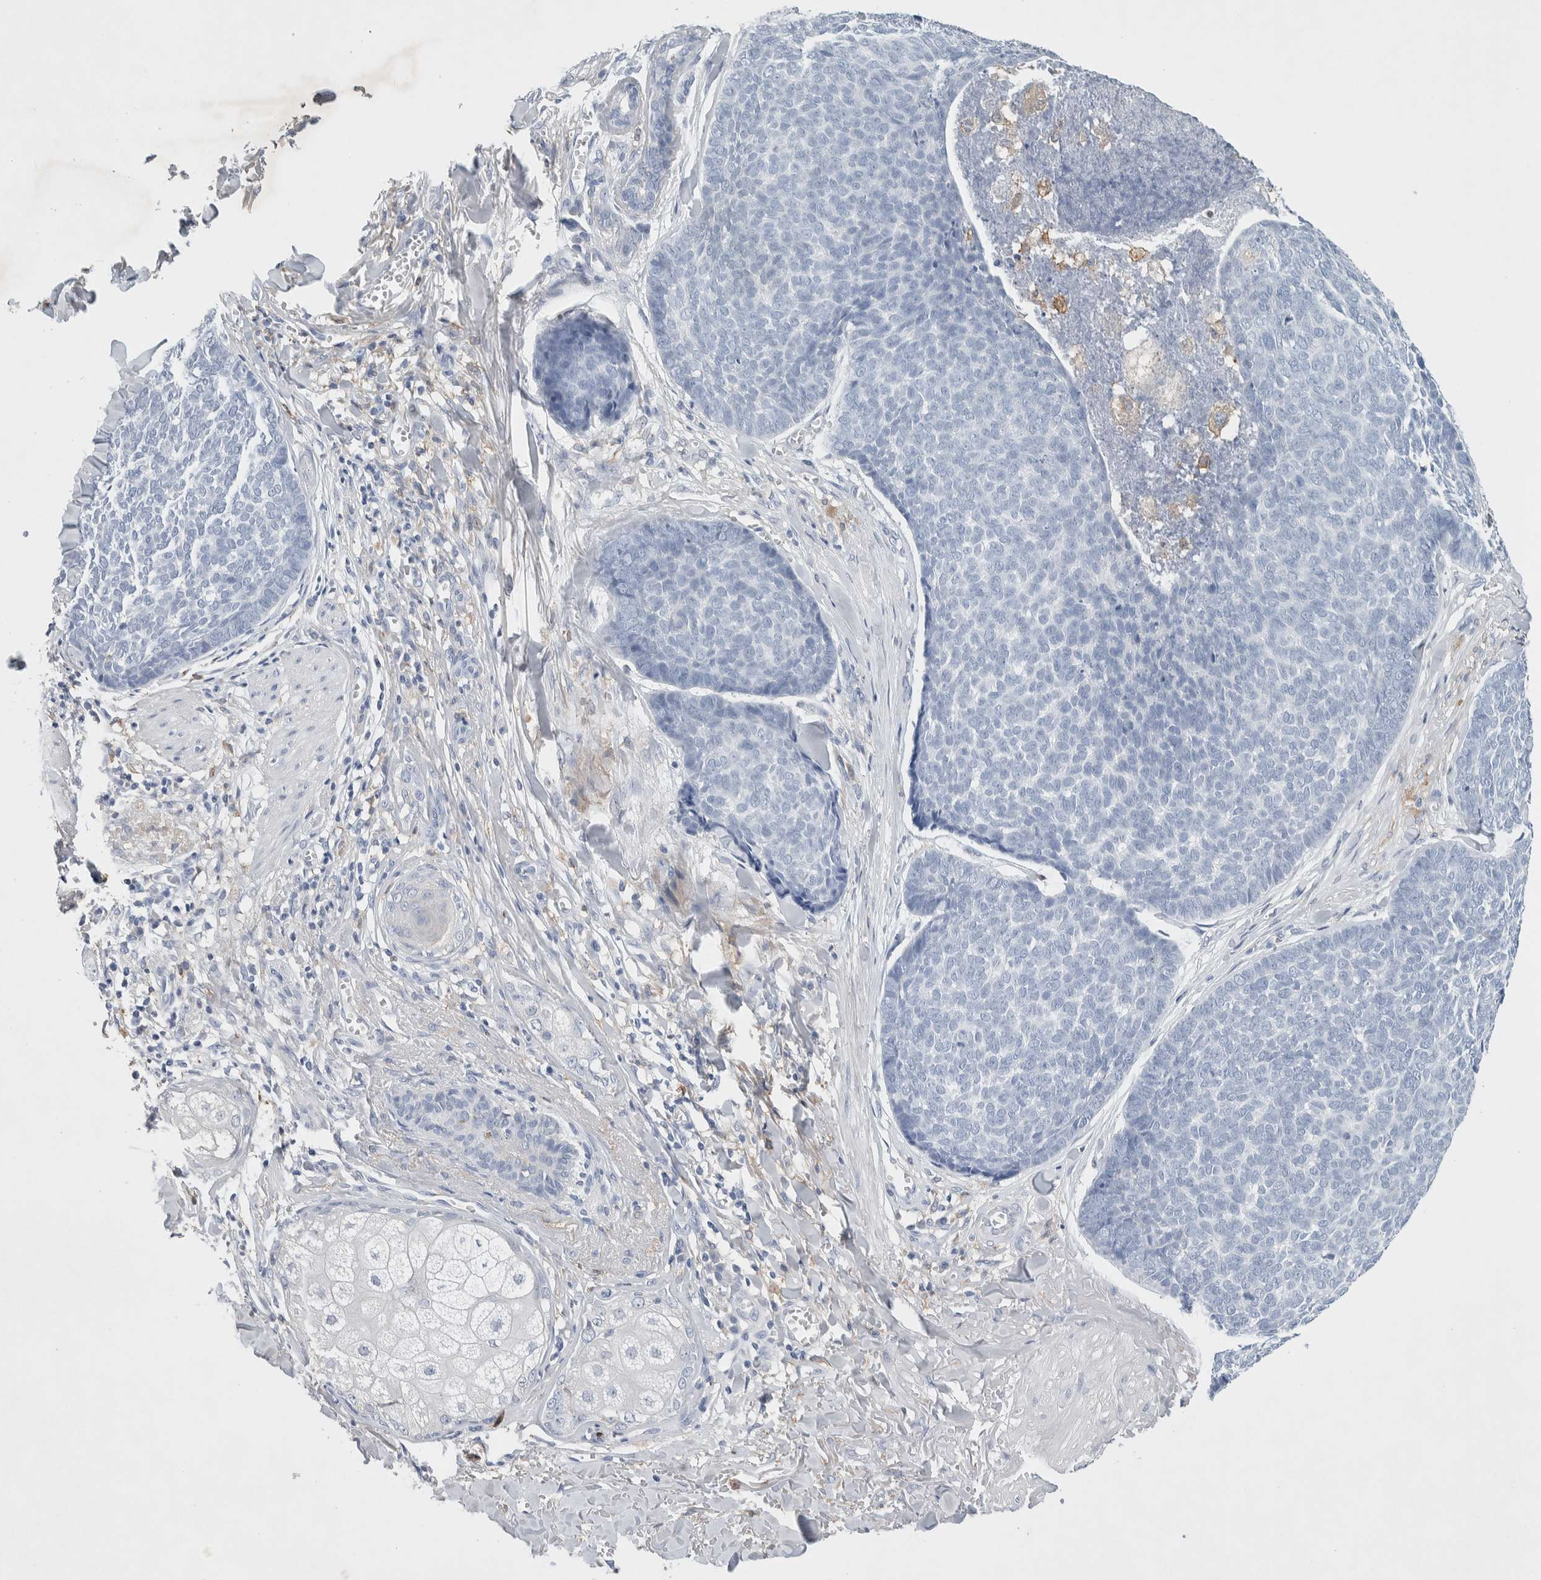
{"staining": {"intensity": "negative", "quantity": "none", "location": "none"}, "tissue": "skin cancer", "cell_type": "Tumor cells", "image_type": "cancer", "snomed": [{"axis": "morphology", "description": "Basal cell carcinoma"}, {"axis": "topography", "description": "Skin"}], "caption": "Immunohistochemistry (IHC) photomicrograph of neoplastic tissue: skin cancer stained with DAB displays no significant protein staining in tumor cells. (Stains: DAB (3,3'-diaminobenzidine) immunohistochemistry (IHC) with hematoxylin counter stain, Microscopy: brightfield microscopy at high magnification).", "gene": "NCF2", "patient": {"sex": "male", "age": 84}}